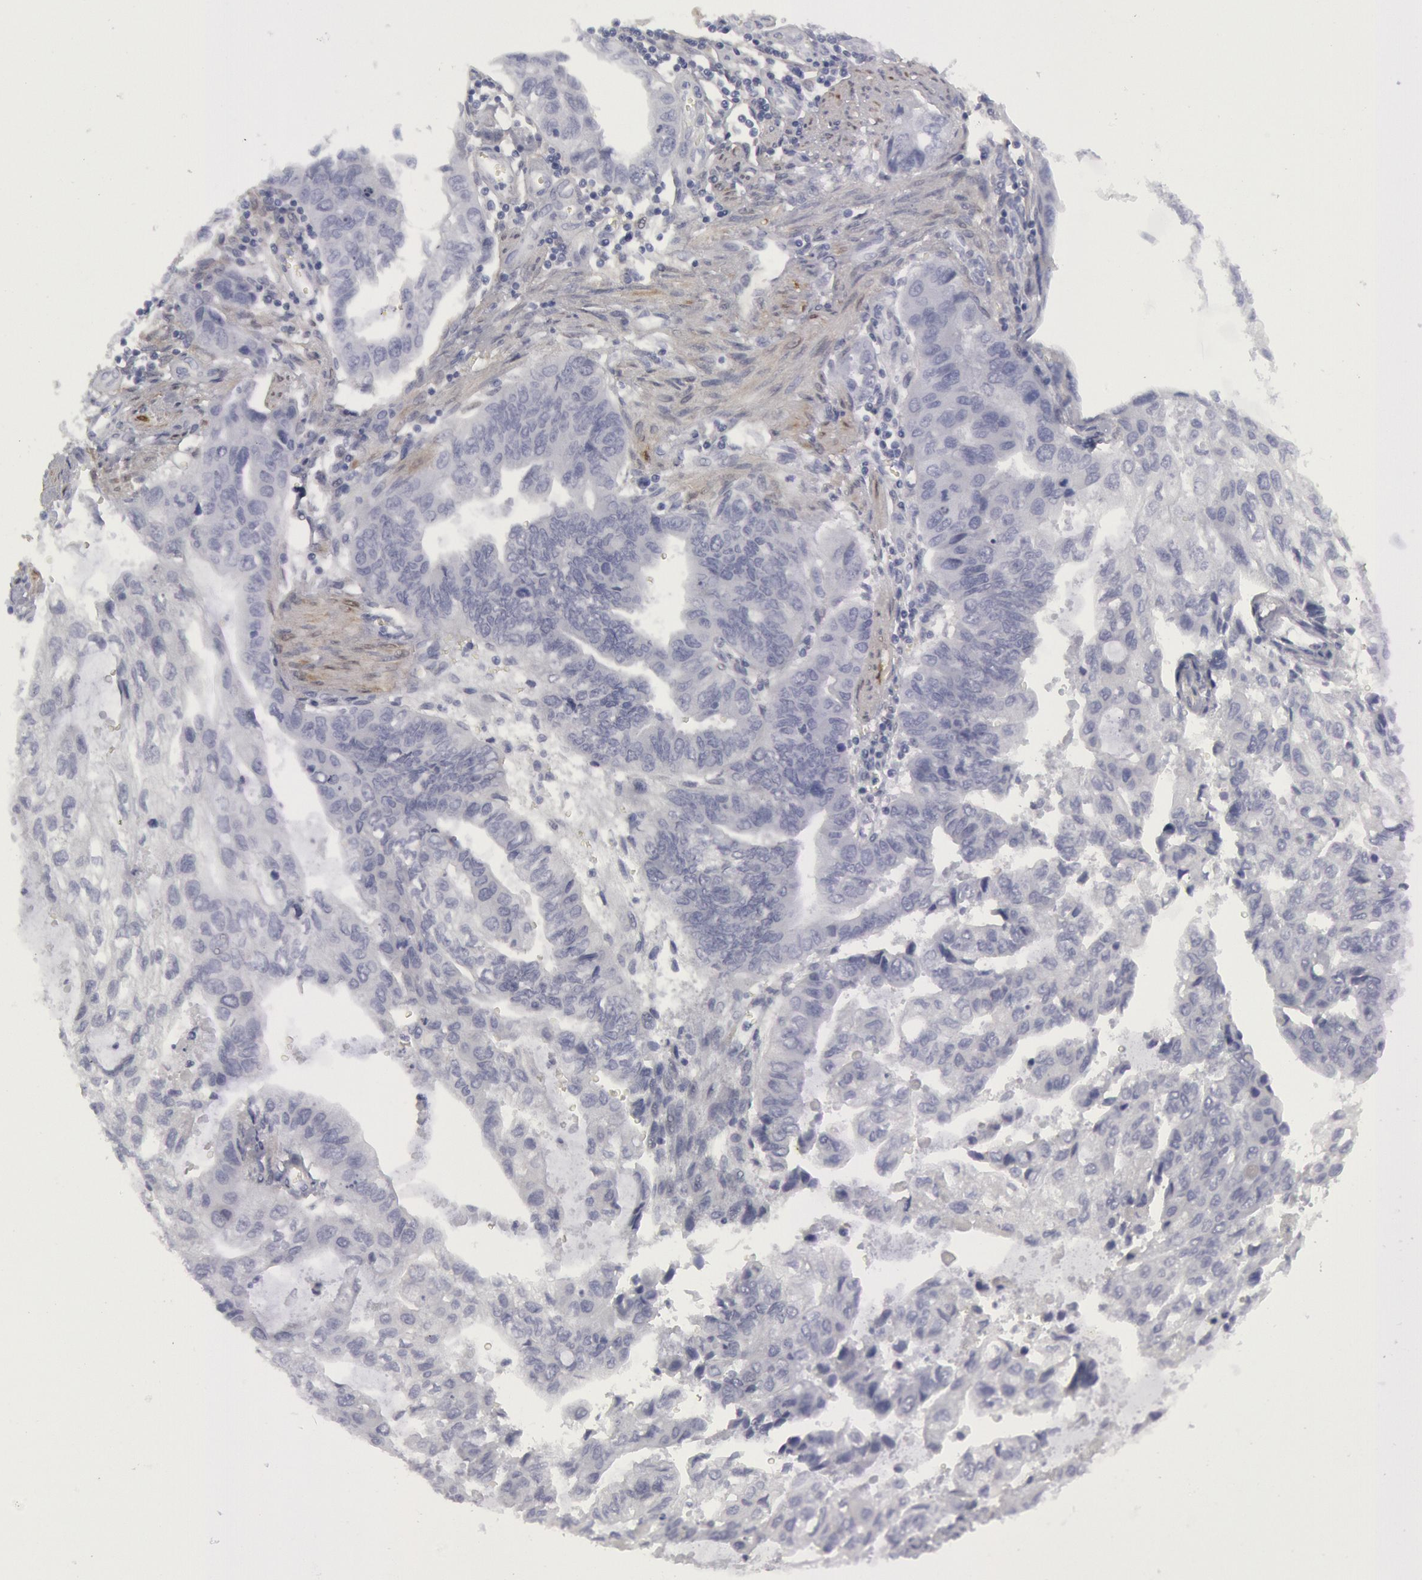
{"staining": {"intensity": "negative", "quantity": "none", "location": "none"}, "tissue": "stomach cancer", "cell_type": "Tumor cells", "image_type": "cancer", "snomed": [{"axis": "morphology", "description": "Adenocarcinoma, NOS"}, {"axis": "topography", "description": "Stomach, upper"}], "caption": "Micrograph shows no protein staining in tumor cells of stomach cancer (adenocarcinoma) tissue. (DAB (3,3'-diaminobenzidine) immunohistochemistry (IHC) visualized using brightfield microscopy, high magnification).", "gene": "FHL1", "patient": {"sex": "female", "age": 52}}